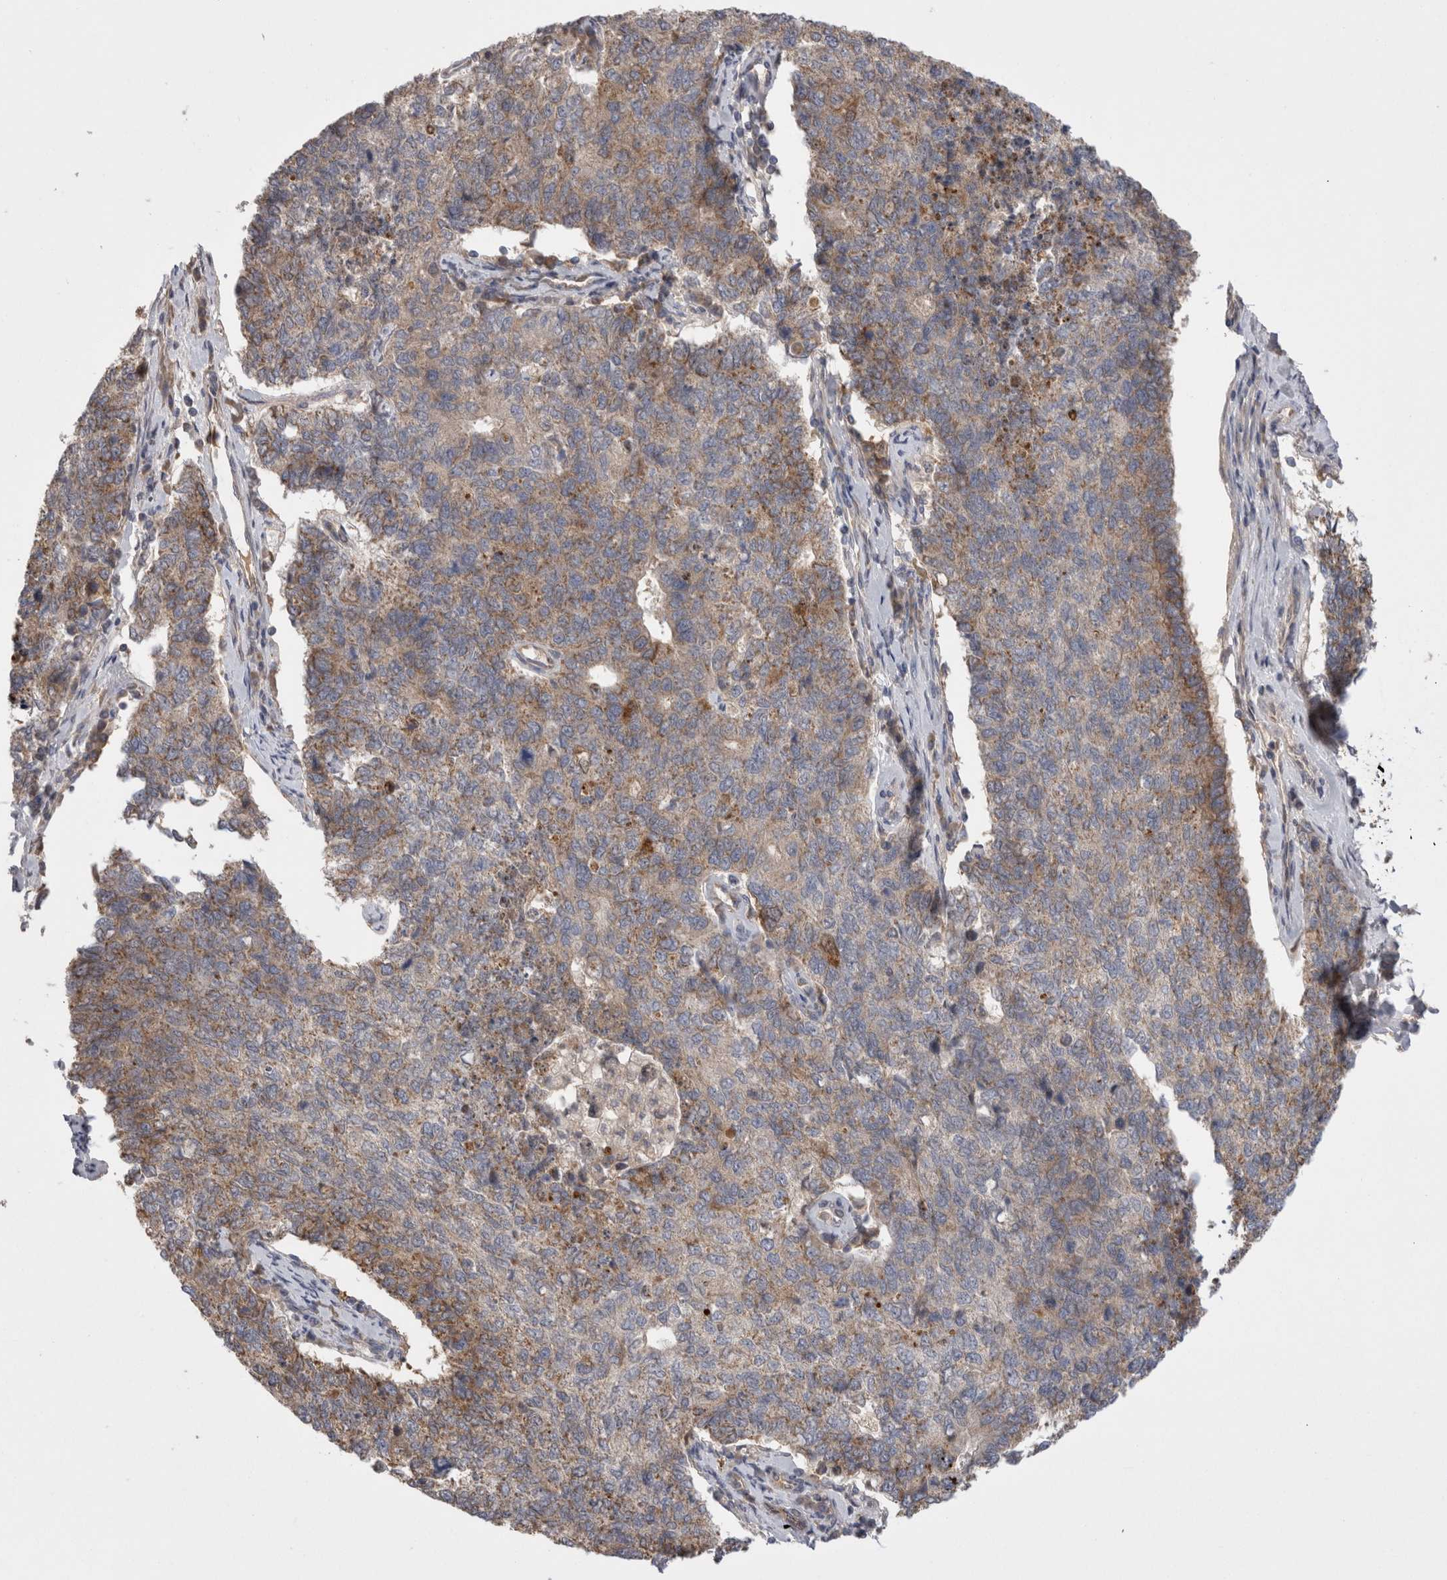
{"staining": {"intensity": "strong", "quantity": "25%-75%", "location": "cytoplasmic/membranous"}, "tissue": "cervical cancer", "cell_type": "Tumor cells", "image_type": "cancer", "snomed": [{"axis": "morphology", "description": "Squamous cell carcinoma, NOS"}, {"axis": "topography", "description": "Cervix"}], "caption": "Protein staining of squamous cell carcinoma (cervical) tissue reveals strong cytoplasmic/membranous expression in about 25%-75% of tumor cells. The staining is performed using DAB (3,3'-diaminobenzidine) brown chromogen to label protein expression. The nuclei are counter-stained blue using hematoxylin.", "gene": "DARS2", "patient": {"sex": "female", "age": 63}}